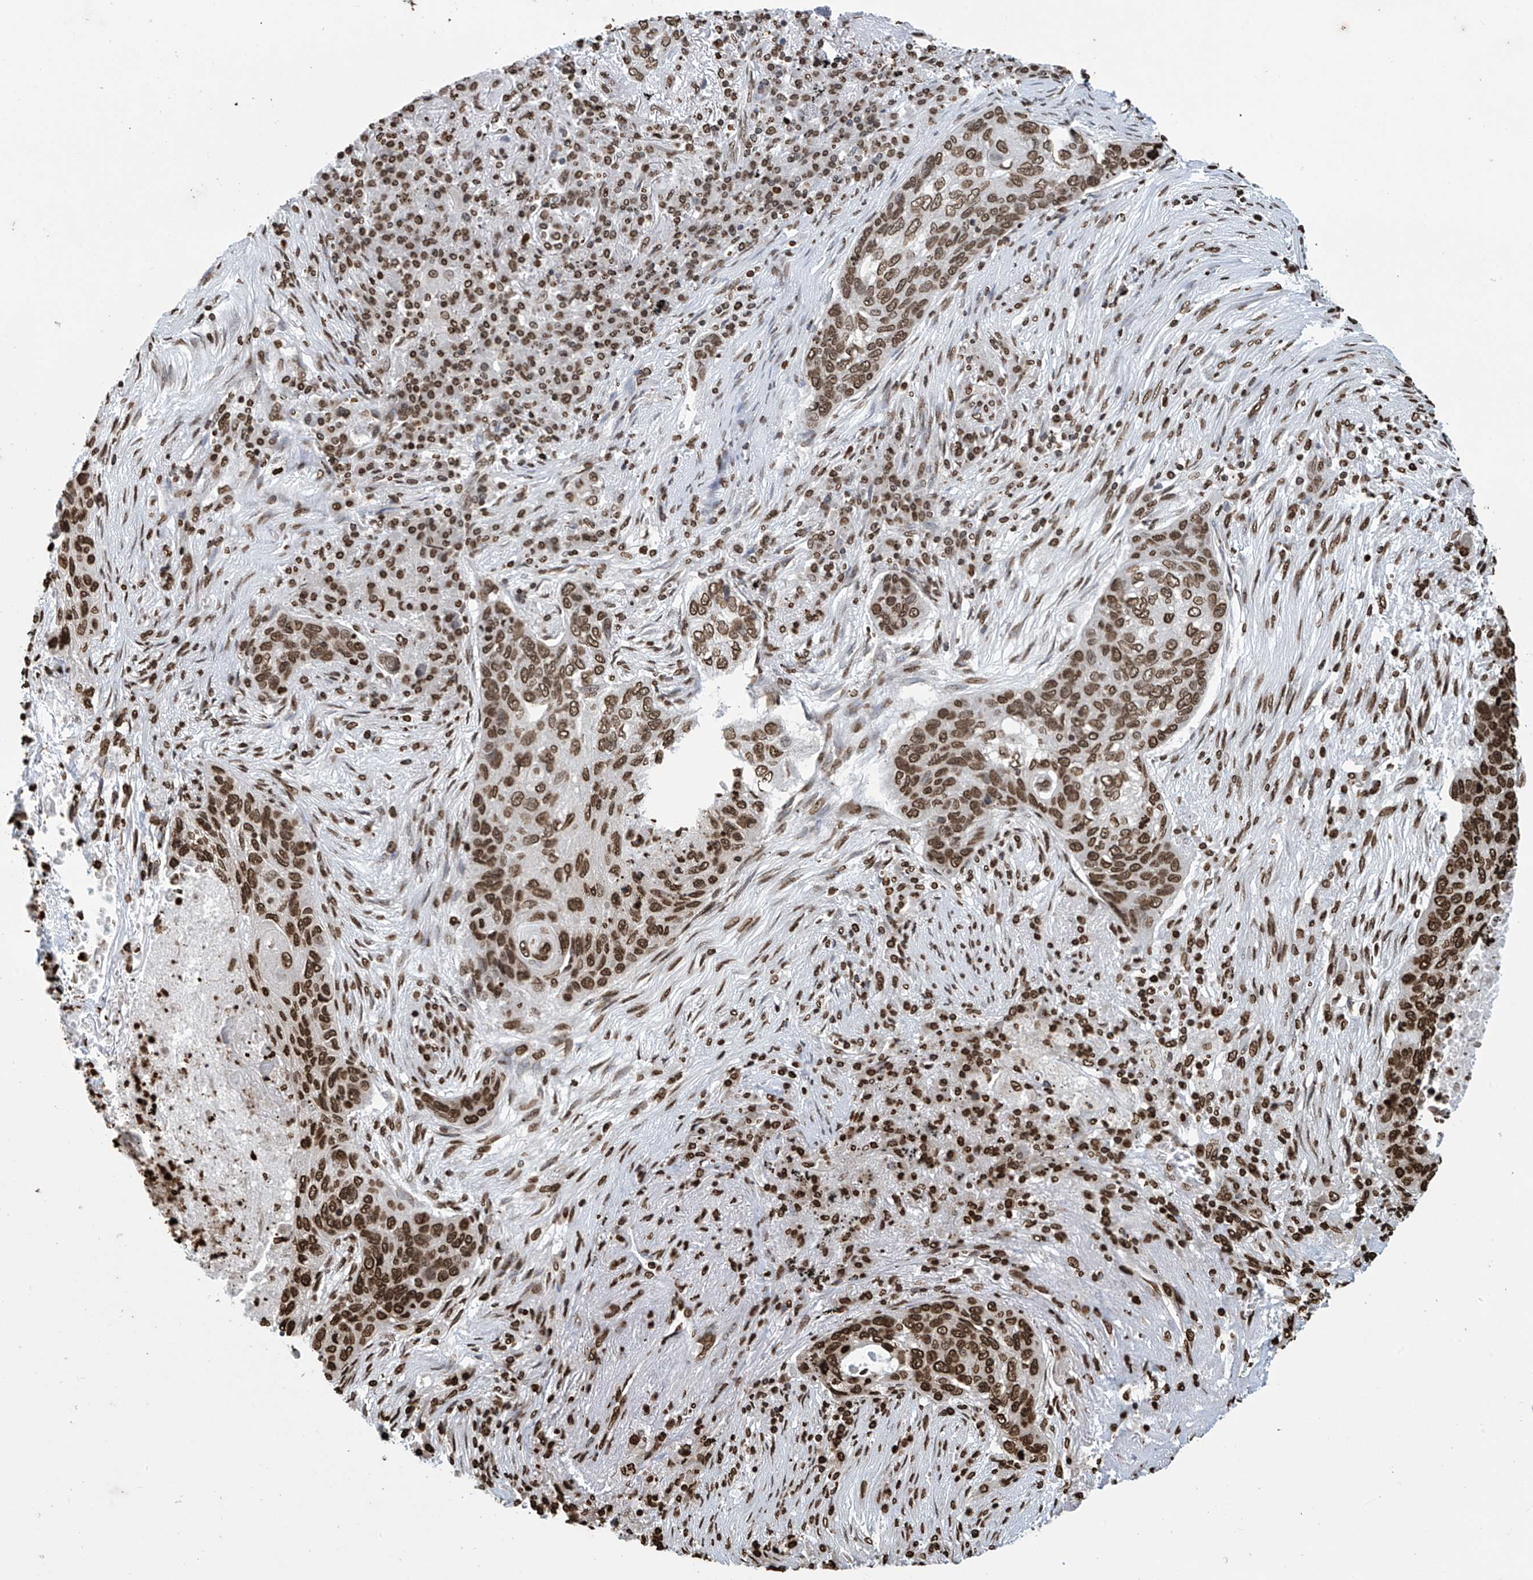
{"staining": {"intensity": "moderate", "quantity": ">75%", "location": "nuclear"}, "tissue": "lung cancer", "cell_type": "Tumor cells", "image_type": "cancer", "snomed": [{"axis": "morphology", "description": "Squamous cell carcinoma, NOS"}, {"axis": "topography", "description": "Lung"}], "caption": "Immunohistochemical staining of squamous cell carcinoma (lung) reveals medium levels of moderate nuclear protein positivity in about >75% of tumor cells. Immunohistochemistry (ihc) stains the protein in brown and the nuclei are stained blue.", "gene": "DPPA2", "patient": {"sex": "female", "age": 63}}